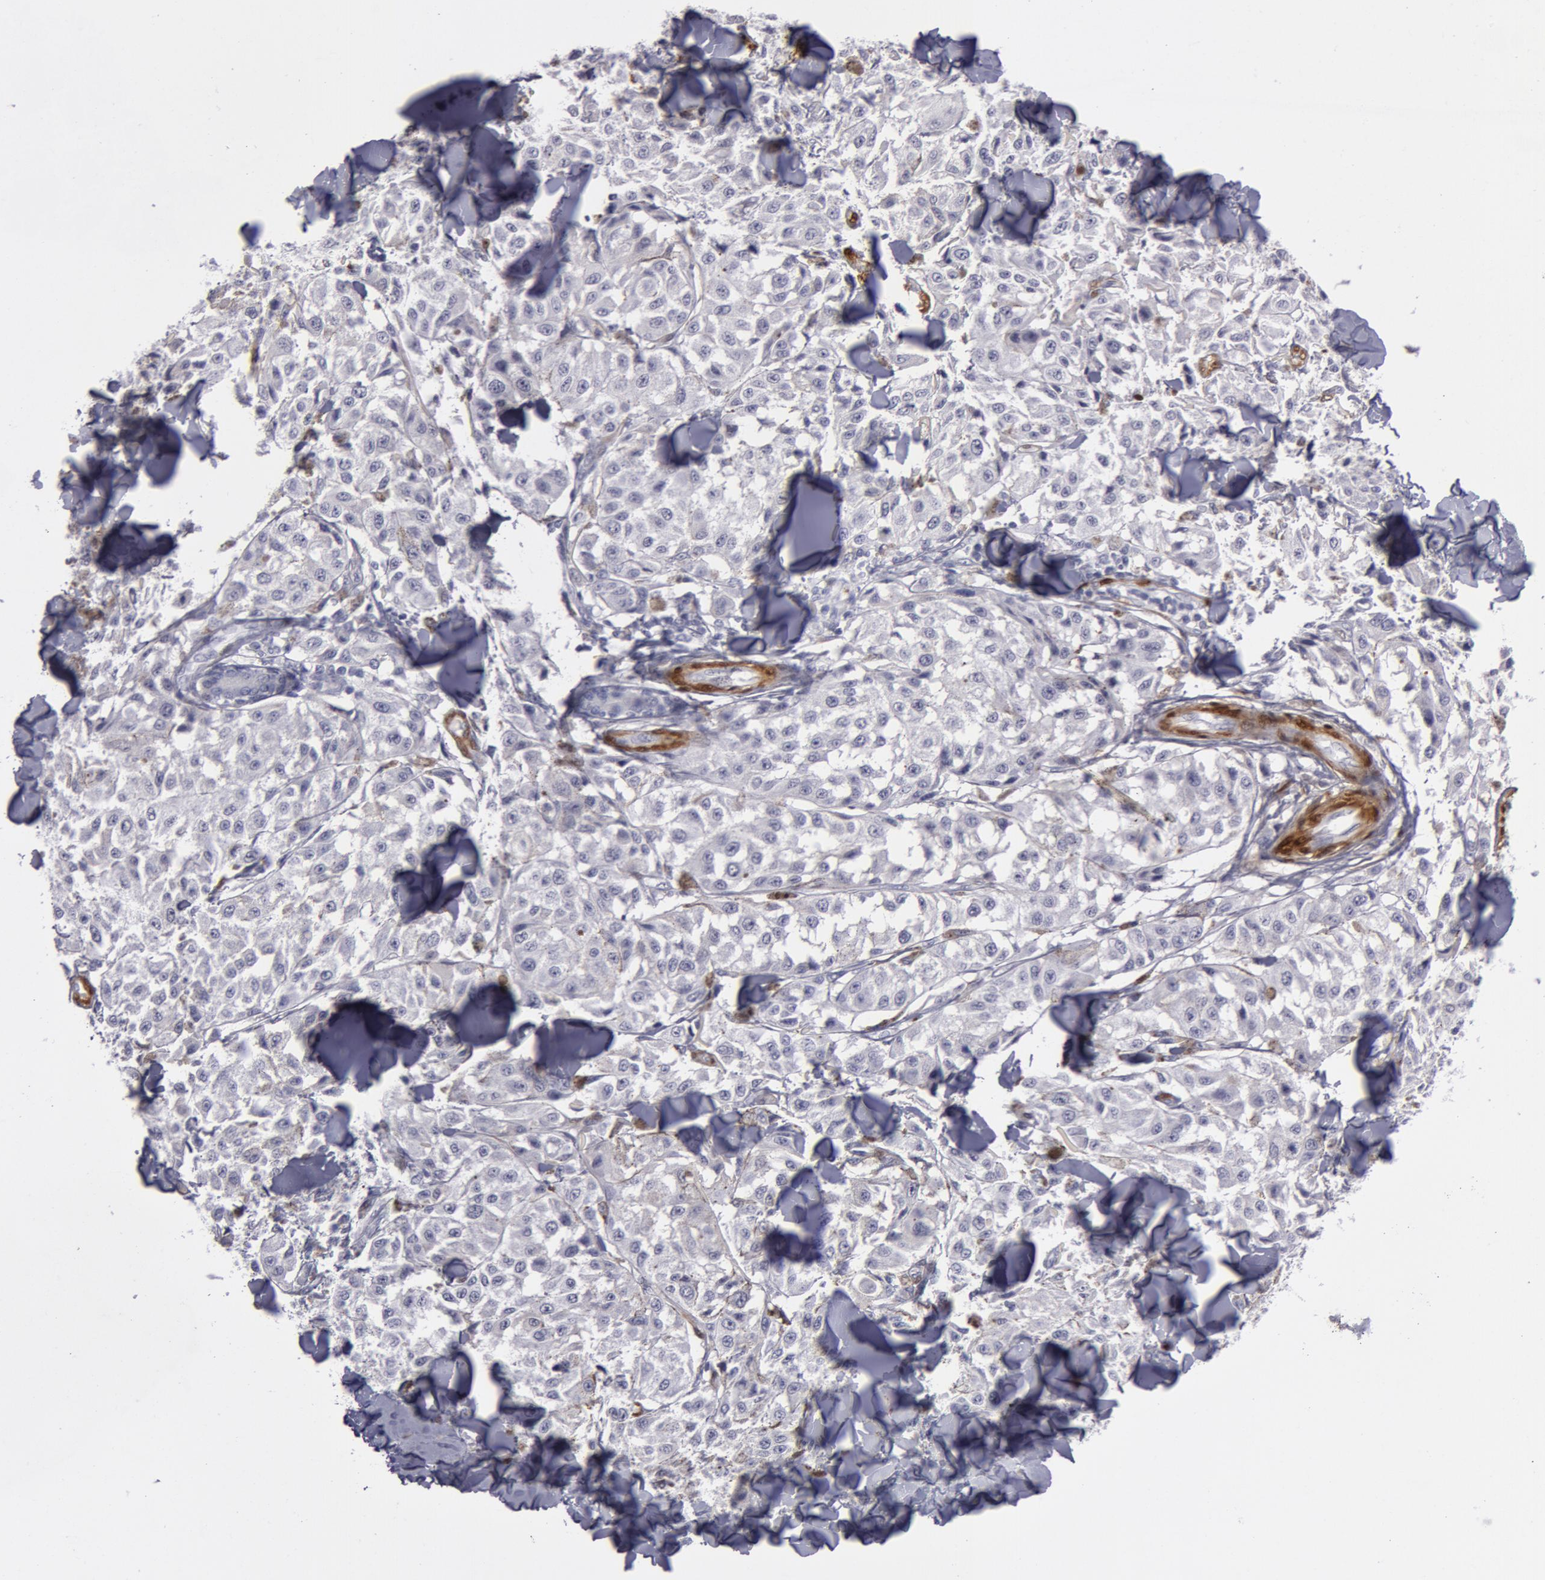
{"staining": {"intensity": "negative", "quantity": "none", "location": "none"}, "tissue": "melanoma", "cell_type": "Tumor cells", "image_type": "cancer", "snomed": [{"axis": "morphology", "description": "Malignant melanoma, NOS"}, {"axis": "topography", "description": "Skin"}], "caption": "IHC micrograph of neoplastic tissue: human melanoma stained with DAB demonstrates no significant protein staining in tumor cells. (DAB immunohistochemistry (IHC), high magnification).", "gene": "TAGLN", "patient": {"sex": "female", "age": 64}}